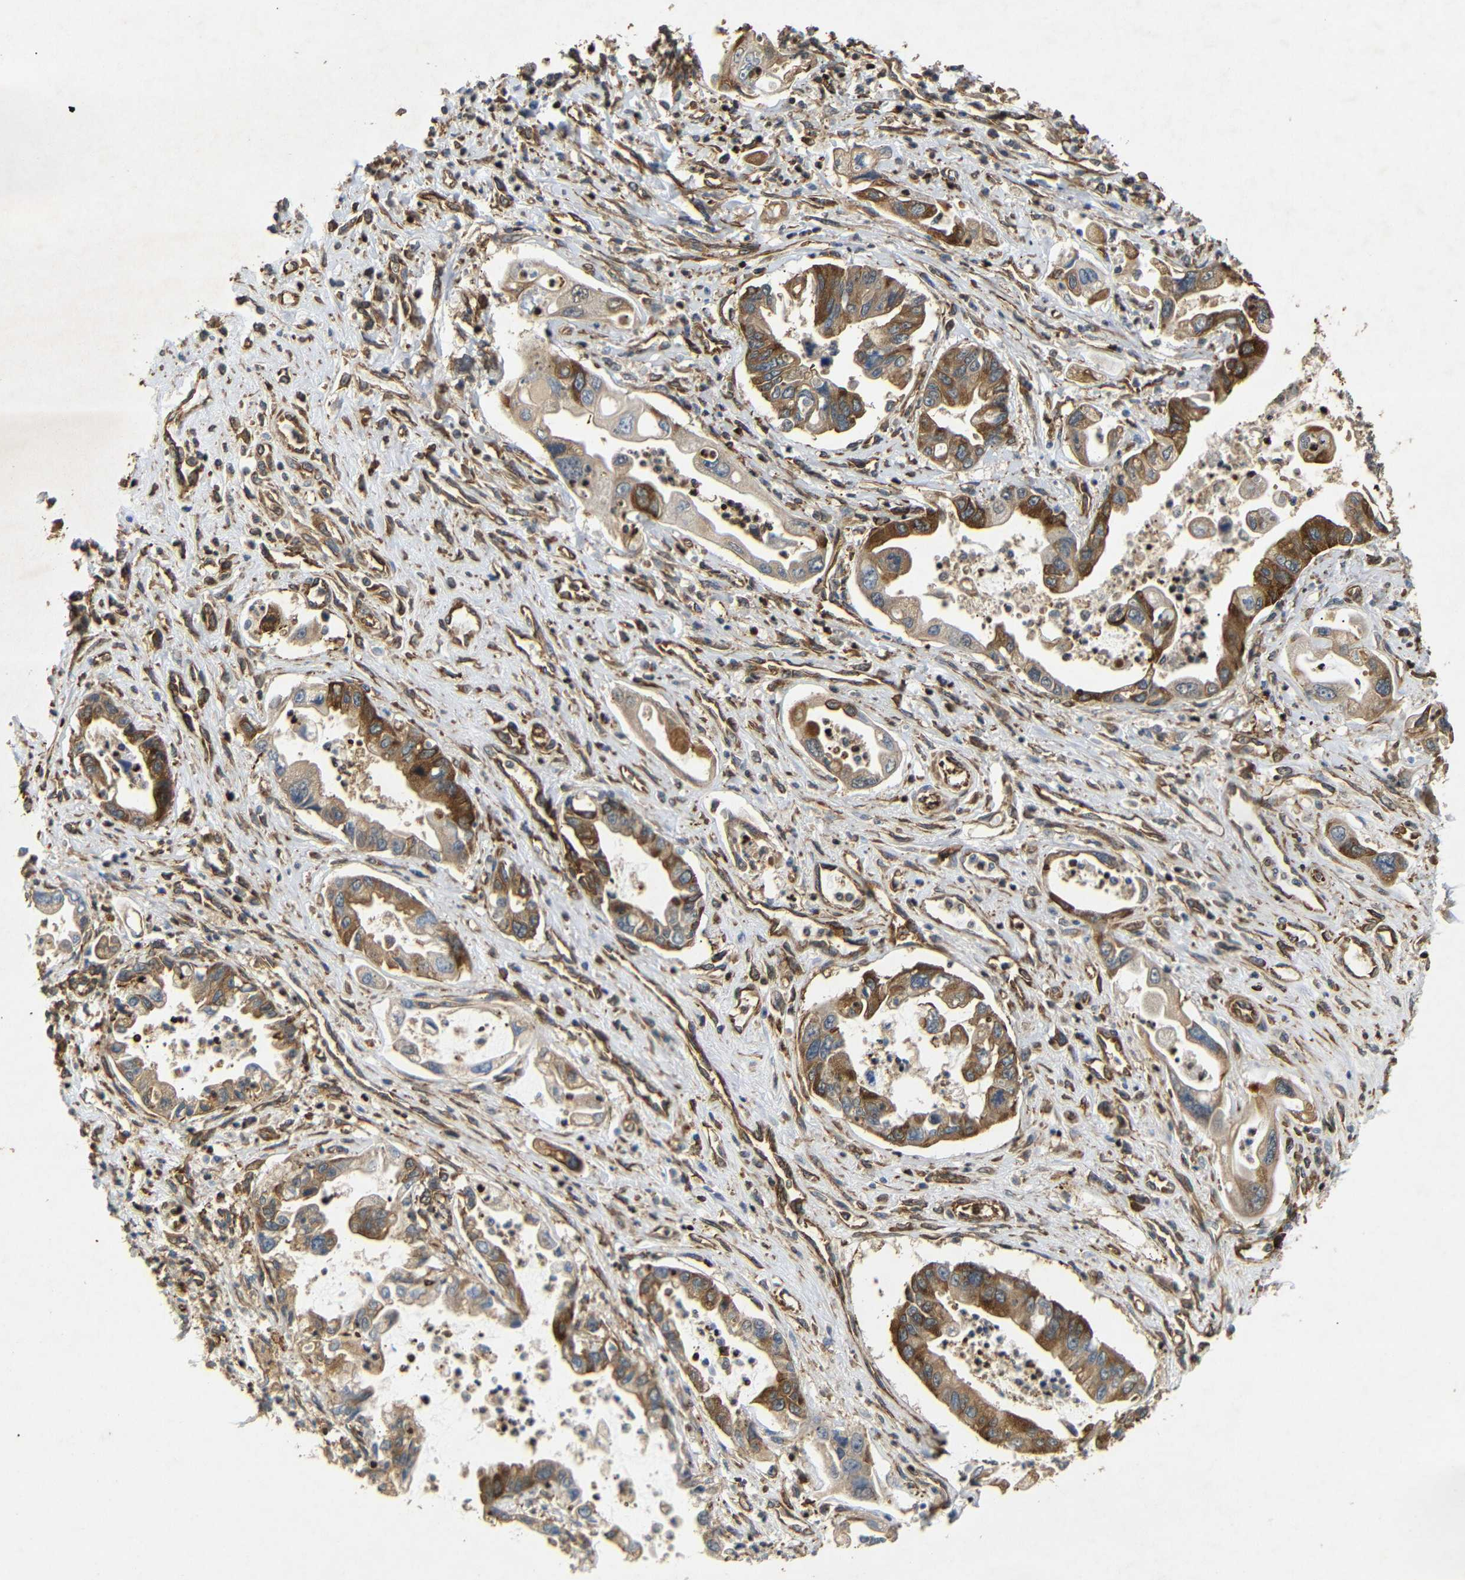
{"staining": {"intensity": "moderate", "quantity": ">75%", "location": "cytoplasmic/membranous"}, "tissue": "pancreatic cancer", "cell_type": "Tumor cells", "image_type": "cancer", "snomed": [{"axis": "morphology", "description": "Adenocarcinoma, NOS"}, {"axis": "topography", "description": "Pancreas"}], "caption": "Pancreatic cancer tissue shows moderate cytoplasmic/membranous expression in about >75% of tumor cells The staining is performed using DAB (3,3'-diaminobenzidine) brown chromogen to label protein expression. The nuclei are counter-stained blue using hematoxylin.", "gene": "BTF3", "patient": {"sex": "male", "age": 56}}